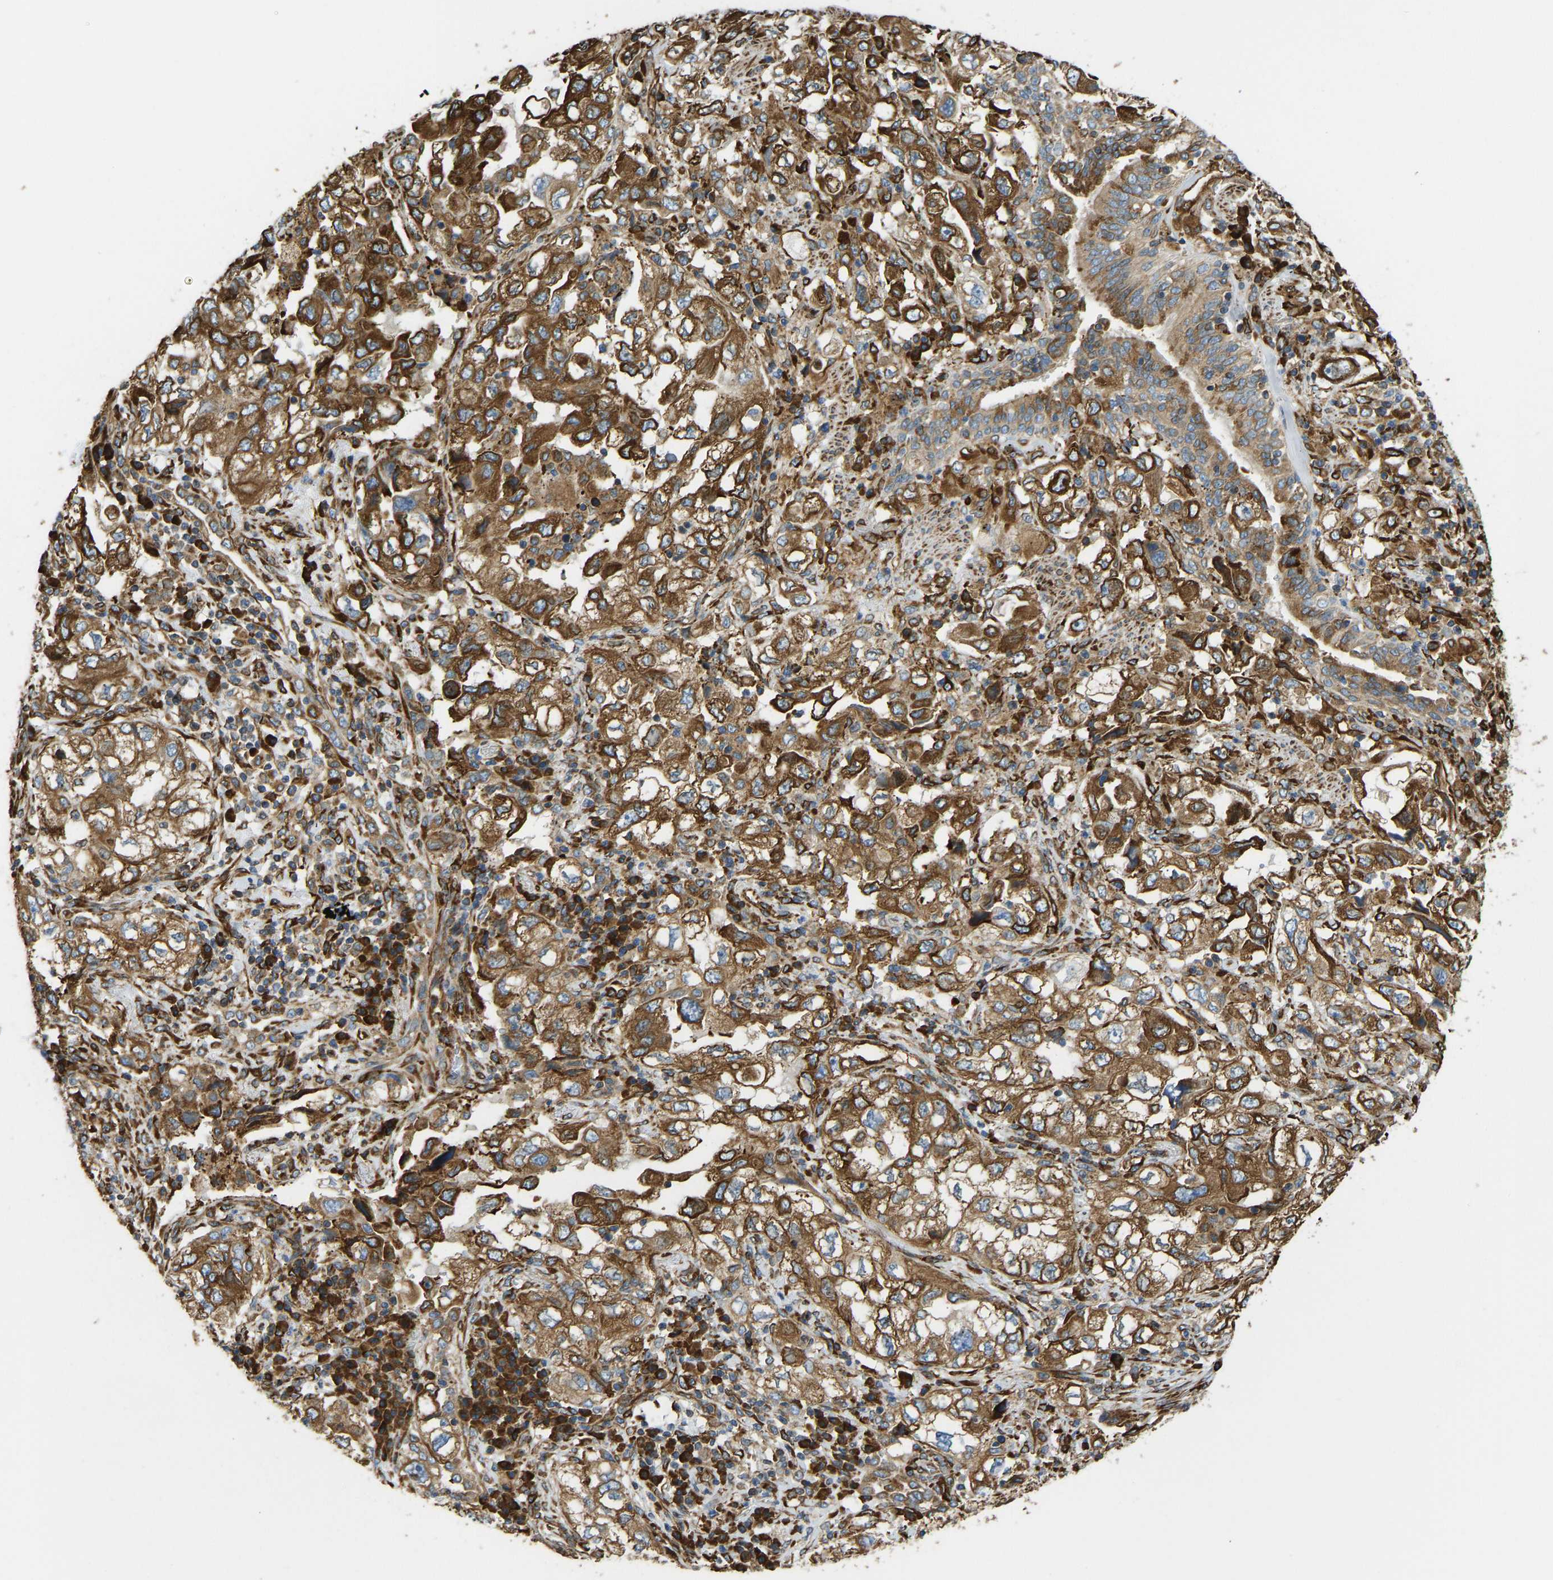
{"staining": {"intensity": "moderate", "quantity": ">75%", "location": "cytoplasmic/membranous"}, "tissue": "lung cancer", "cell_type": "Tumor cells", "image_type": "cancer", "snomed": [{"axis": "morphology", "description": "Adenocarcinoma, NOS"}, {"axis": "topography", "description": "Lung"}], "caption": "Adenocarcinoma (lung) stained with IHC shows moderate cytoplasmic/membranous staining in about >75% of tumor cells.", "gene": "BEX3", "patient": {"sex": "male", "age": 64}}